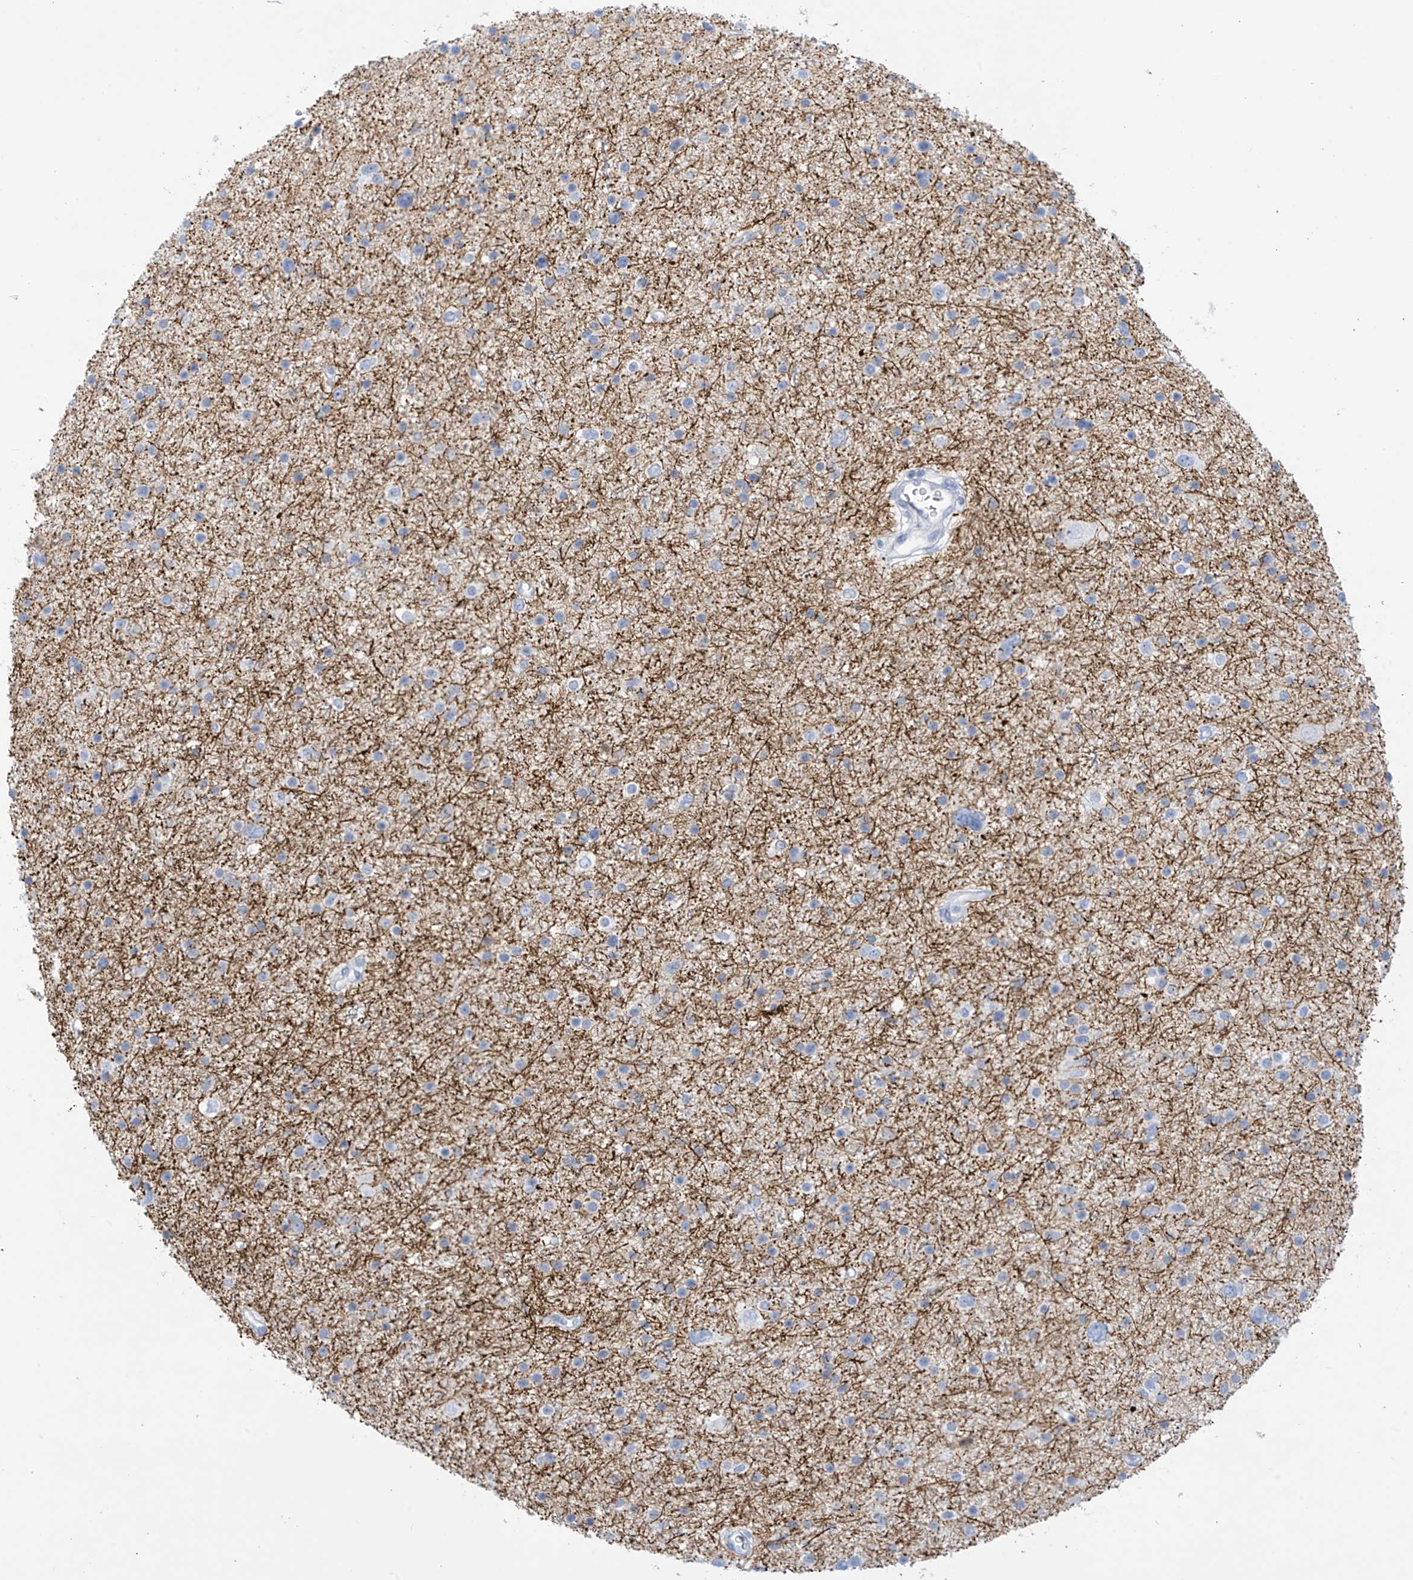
{"staining": {"intensity": "negative", "quantity": "none", "location": "none"}, "tissue": "glioma", "cell_type": "Tumor cells", "image_type": "cancer", "snomed": [{"axis": "morphology", "description": "Glioma, malignant, Low grade"}, {"axis": "topography", "description": "Brain"}], "caption": "Human low-grade glioma (malignant) stained for a protein using immunohistochemistry demonstrates no expression in tumor cells.", "gene": "TRMT2B", "patient": {"sex": "female", "age": 37}}